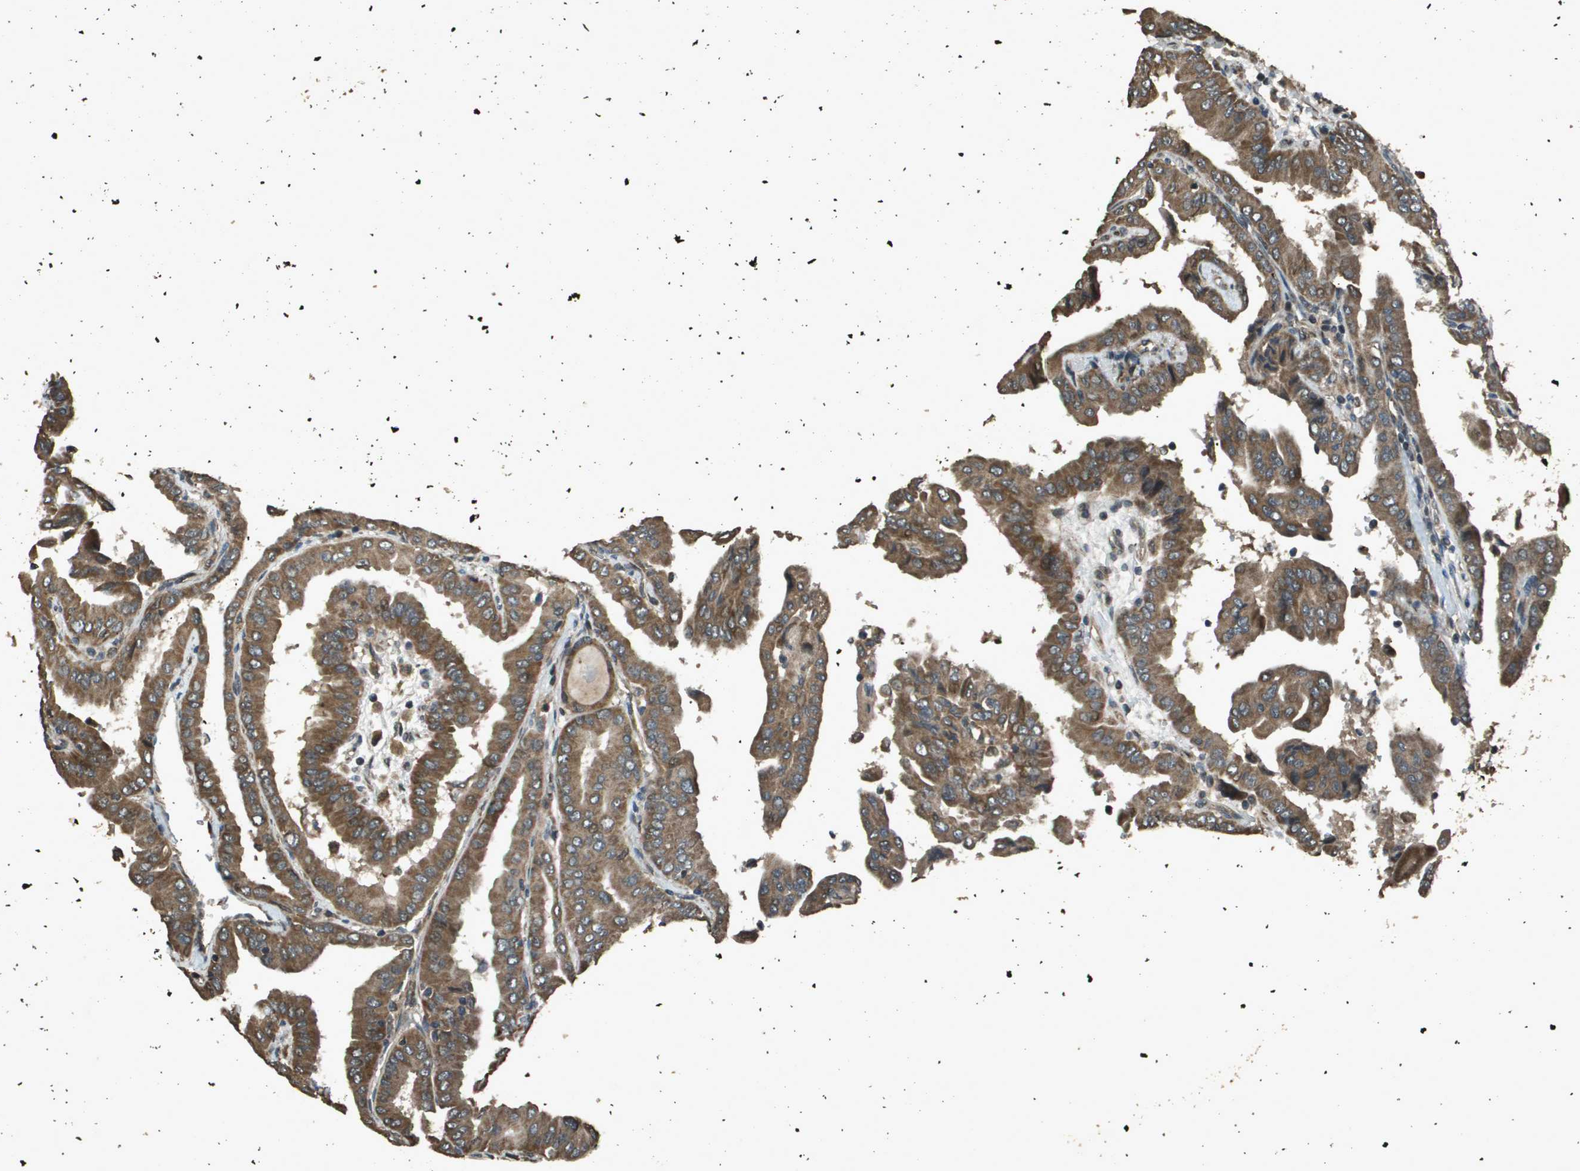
{"staining": {"intensity": "moderate", "quantity": ">75%", "location": "cytoplasmic/membranous"}, "tissue": "thyroid cancer", "cell_type": "Tumor cells", "image_type": "cancer", "snomed": [{"axis": "morphology", "description": "Papillary adenocarcinoma, NOS"}, {"axis": "topography", "description": "Thyroid gland"}], "caption": "Immunohistochemistry micrograph of thyroid cancer stained for a protein (brown), which displays medium levels of moderate cytoplasmic/membranous positivity in approximately >75% of tumor cells.", "gene": "FIG4", "patient": {"sex": "male", "age": 33}}